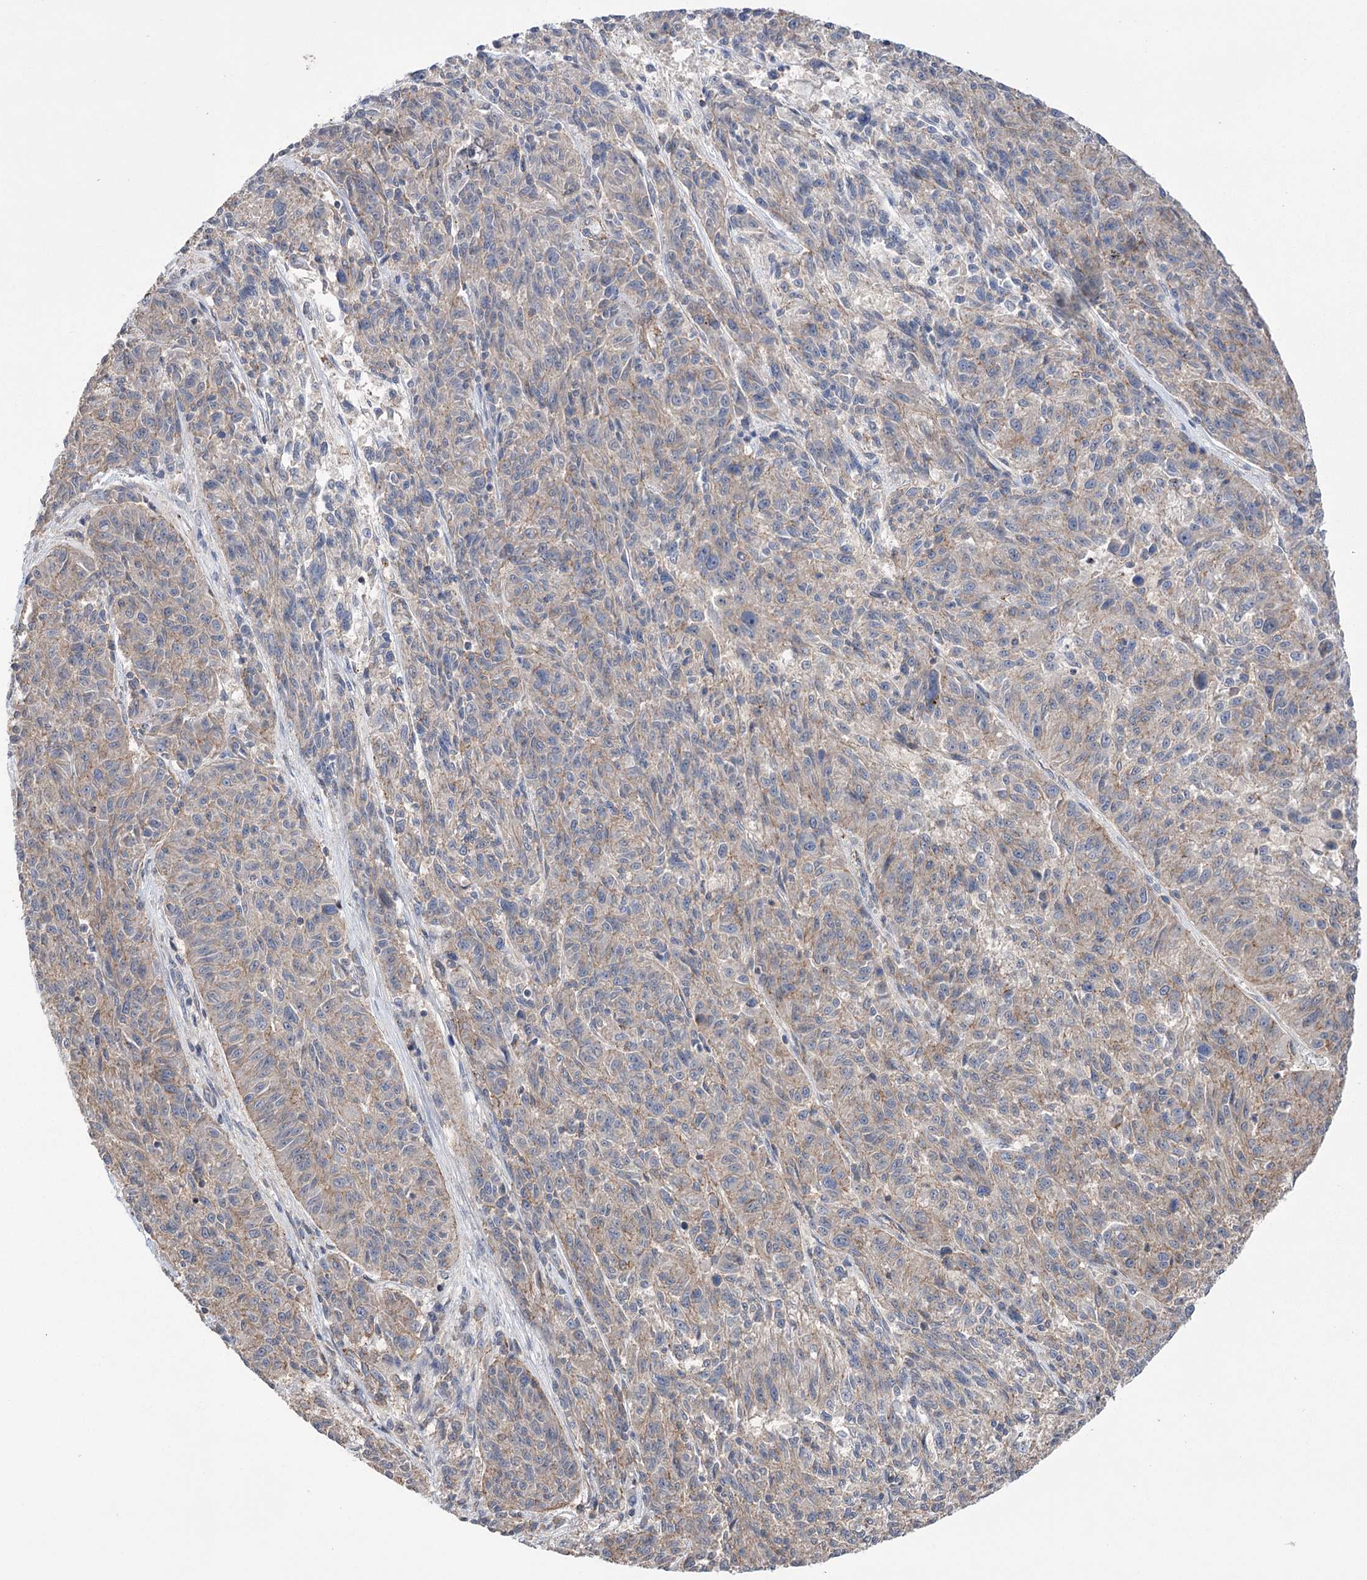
{"staining": {"intensity": "moderate", "quantity": "<25%", "location": "cytoplasmic/membranous"}, "tissue": "melanoma", "cell_type": "Tumor cells", "image_type": "cancer", "snomed": [{"axis": "morphology", "description": "Malignant melanoma, NOS"}, {"axis": "topography", "description": "Skin"}], "caption": "Malignant melanoma stained with immunohistochemistry displays moderate cytoplasmic/membranous staining in approximately <25% of tumor cells.", "gene": "TRIM71", "patient": {"sex": "male", "age": 53}}